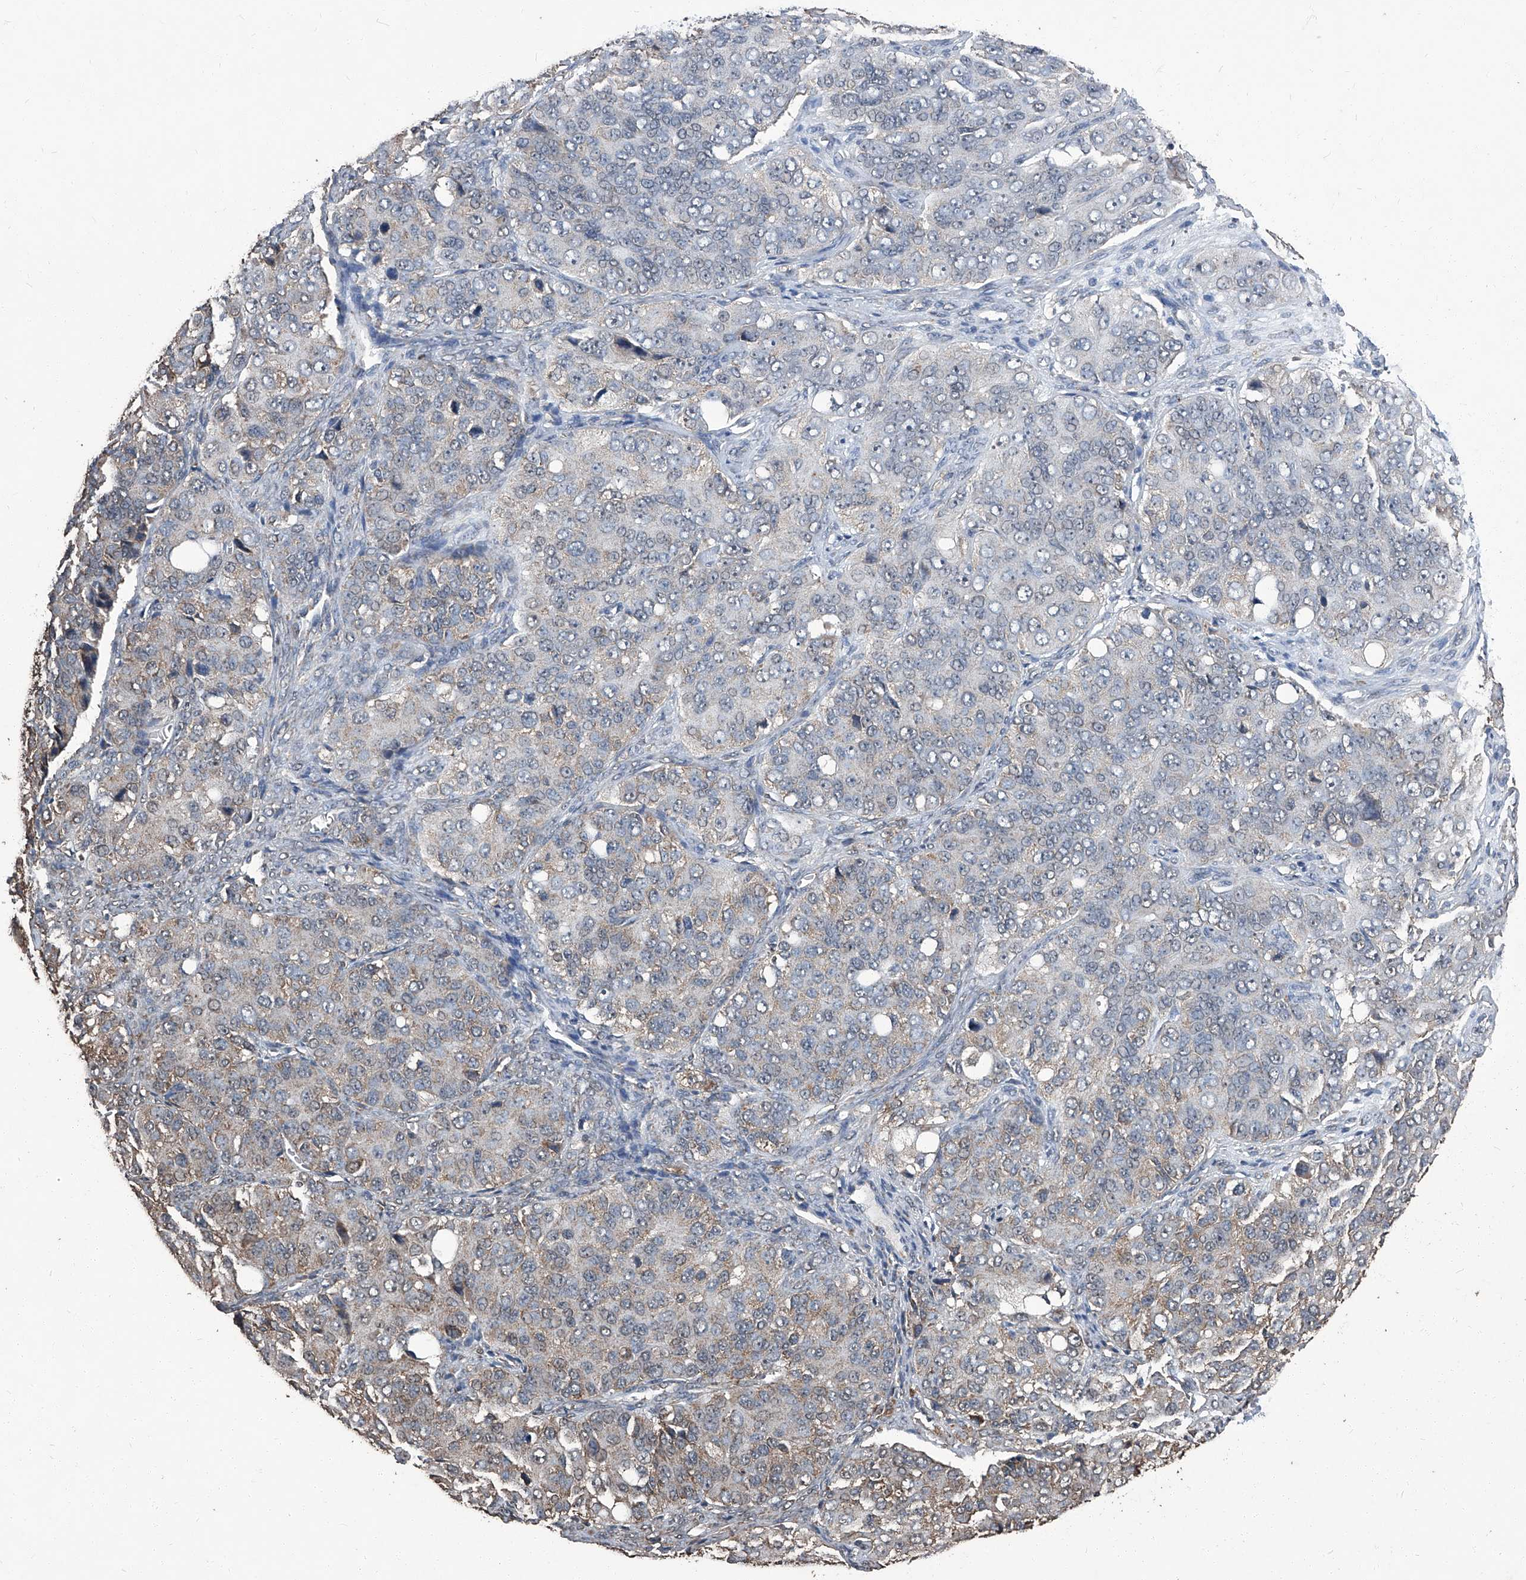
{"staining": {"intensity": "moderate", "quantity": "<25%", "location": "cytoplasmic/membranous"}, "tissue": "ovarian cancer", "cell_type": "Tumor cells", "image_type": "cancer", "snomed": [{"axis": "morphology", "description": "Carcinoma, endometroid"}, {"axis": "topography", "description": "Ovary"}], "caption": "Immunohistochemistry micrograph of neoplastic tissue: endometroid carcinoma (ovarian) stained using immunohistochemistry demonstrates low levels of moderate protein expression localized specifically in the cytoplasmic/membranous of tumor cells, appearing as a cytoplasmic/membranous brown color.", "gene": "STARD7", "patient": {"sex": "female", "age": 51}}